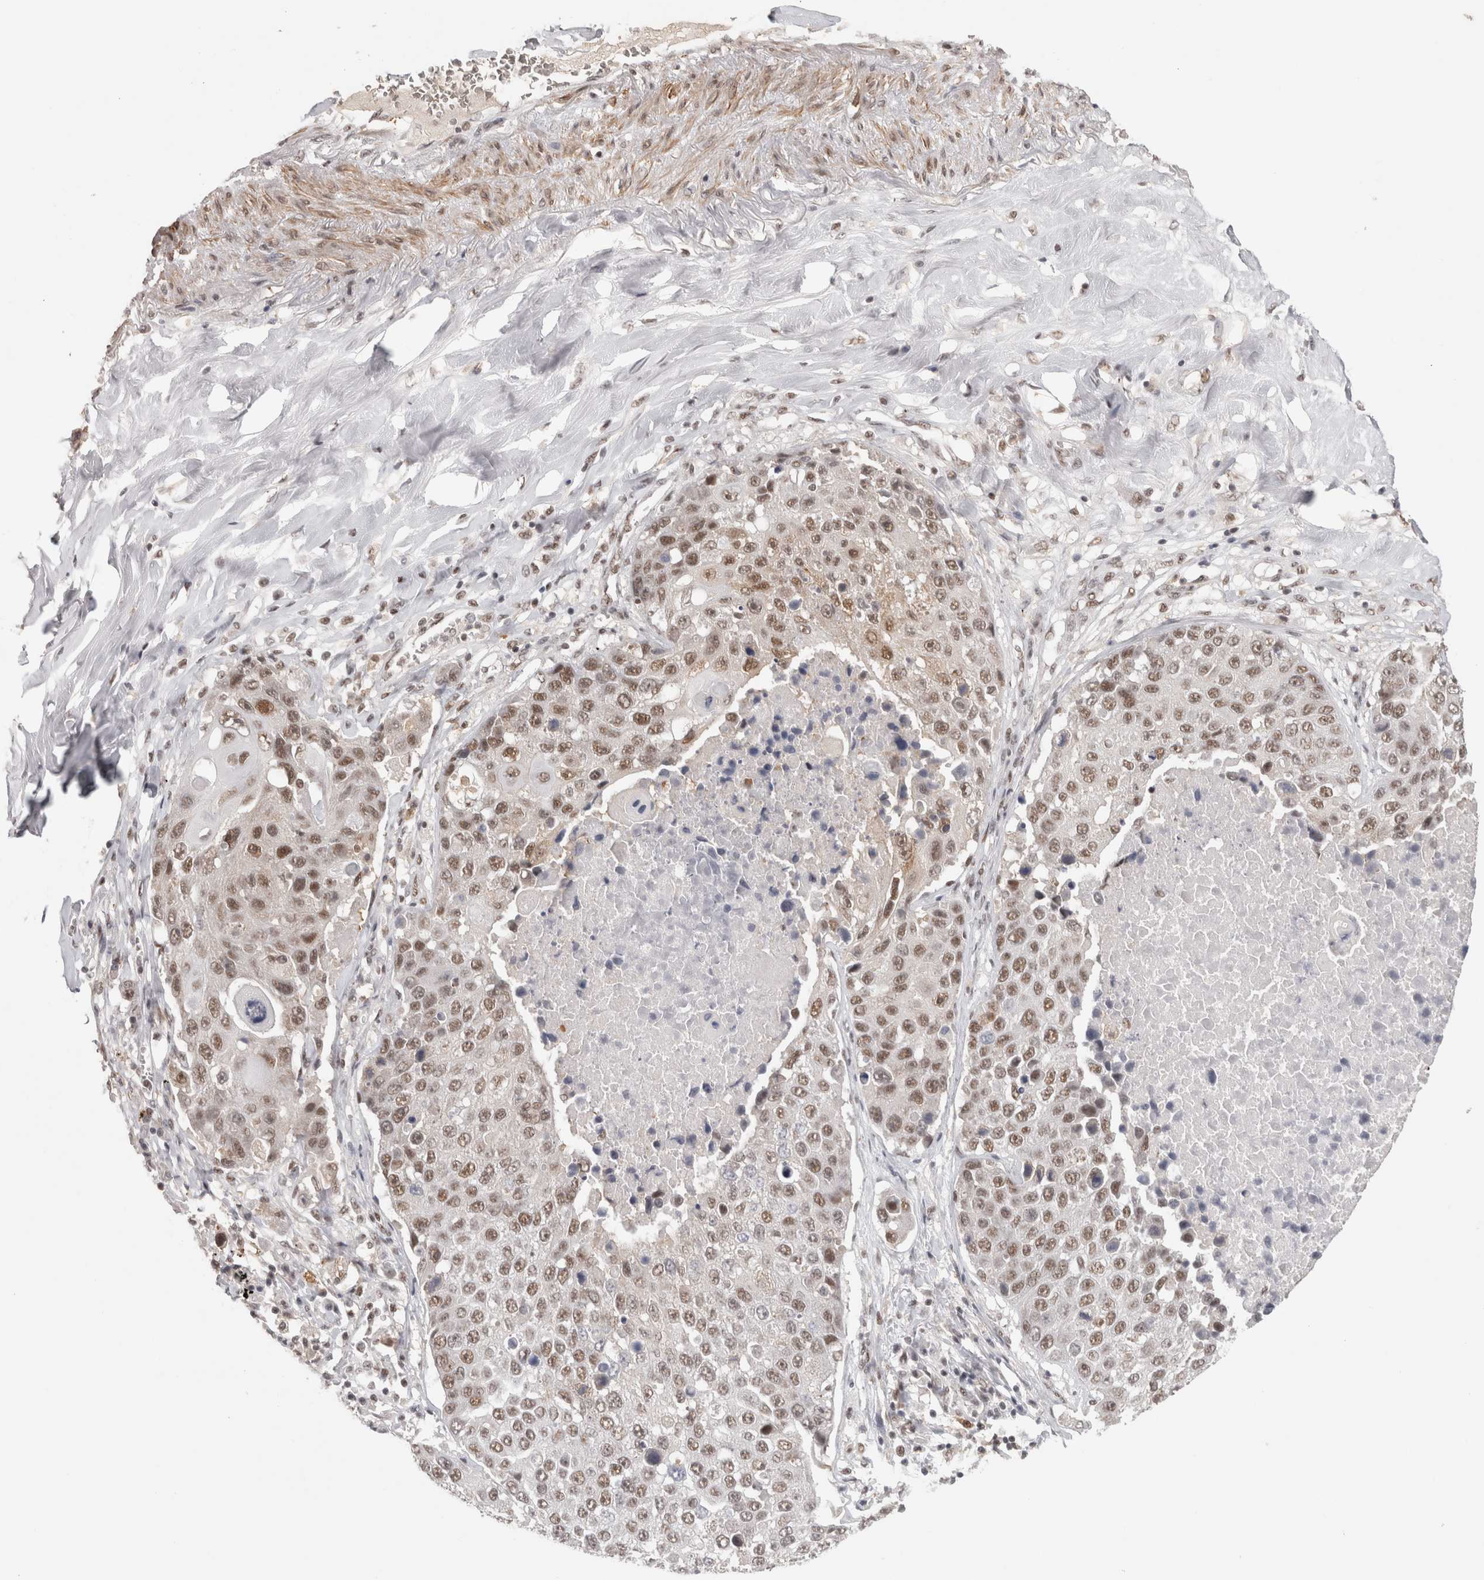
{"staining": {"intensity": "moderate", "quantity": ">75%", "location": "nuclear"}, "tissue": "lung cancer", "cell_type": "Tumor cells", "image_type": "cancer", "snomed": [{"axis": "morphology", "description": "Squamous cell carcinoma, NOS"}, {"axis": "topography", "description": "Lung"}], "caption": "Squamous cell carcinoma (lung) stained for a protein (brown) reveals moderate nuclear positive positivity in about >75% of tumor cells.", "gene": "ZNF830", "patient": {"sex": "male", "age": 61}}